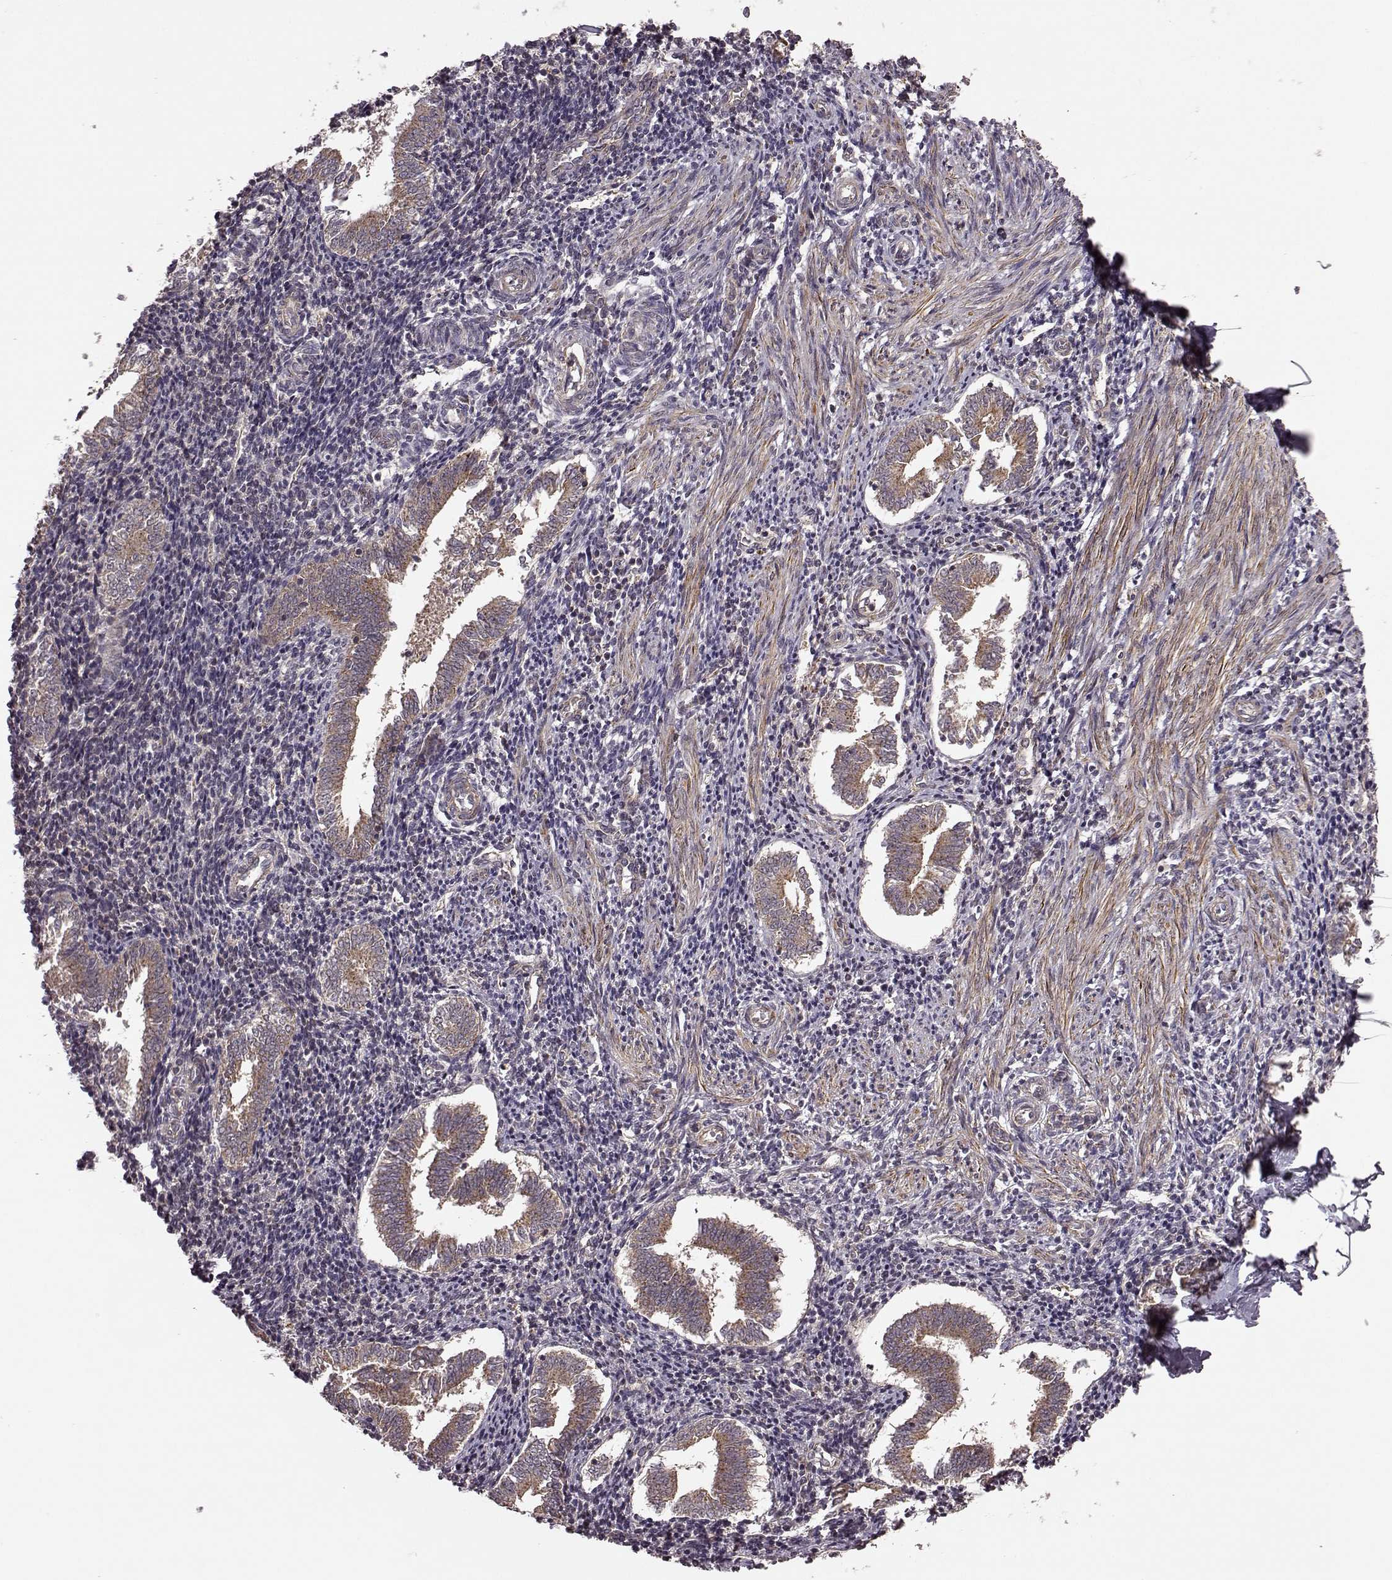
{"staining": {"intensity": "weak", "quantity": "25%-75%", "location": "cytoplasmic/membranous"}, "tissue": "endometrium", "cell_type": "Cells in endometrial stroma", "image_type": "normal", "snomed": [{"axis": "morphology", "description": "Normal tissue, NOS"}, {"axis": "topography", "description": "Endometrium"}], "caption": "The immunohistochemical stain shows weak cytoplasmic/membranous expression in cells in endometrial stroma of normal endometrium.", "gene": "FNIP2", "patient": {"sex": "female", "age": 25}}